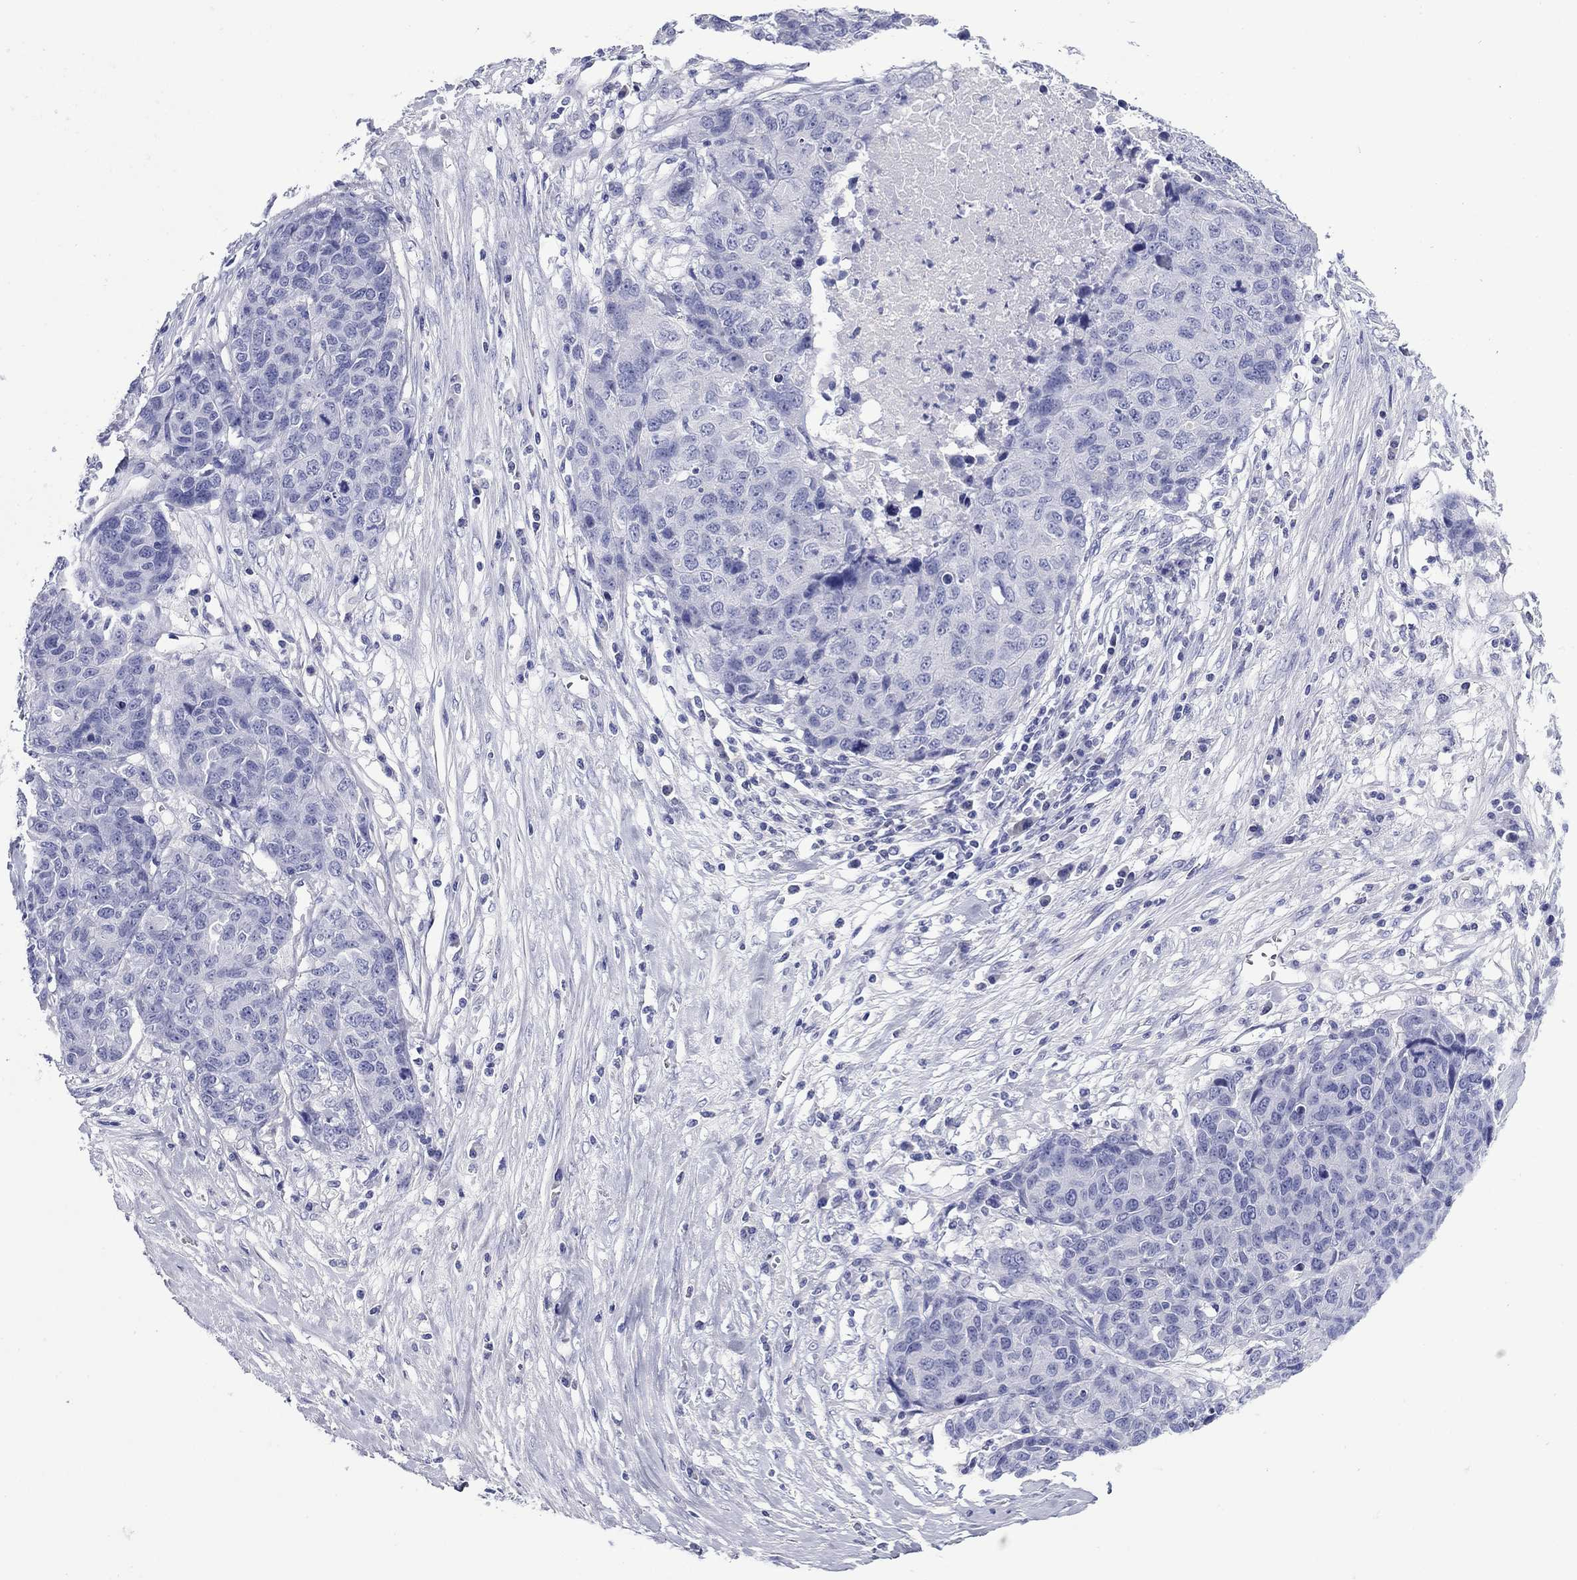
{"staining": {"intensity": "negative", "quantity": "none", "location": "none"}, "tissue": "ovarian cancer", "cell_type": "Tumor cells", "image_type": "cancer", "snomed": [{"axis": "morphology", "description": "Cystadenocarcinoma, serous, NOS"}, {"axis": "topography", "description": "Ovary"}], "caption": "An image of human serous cystadenocarcinoma (ovarian) is negative for staining in tumor cells.", "gene": "GIP", "patient": {"sex": "female", "age": 87}}